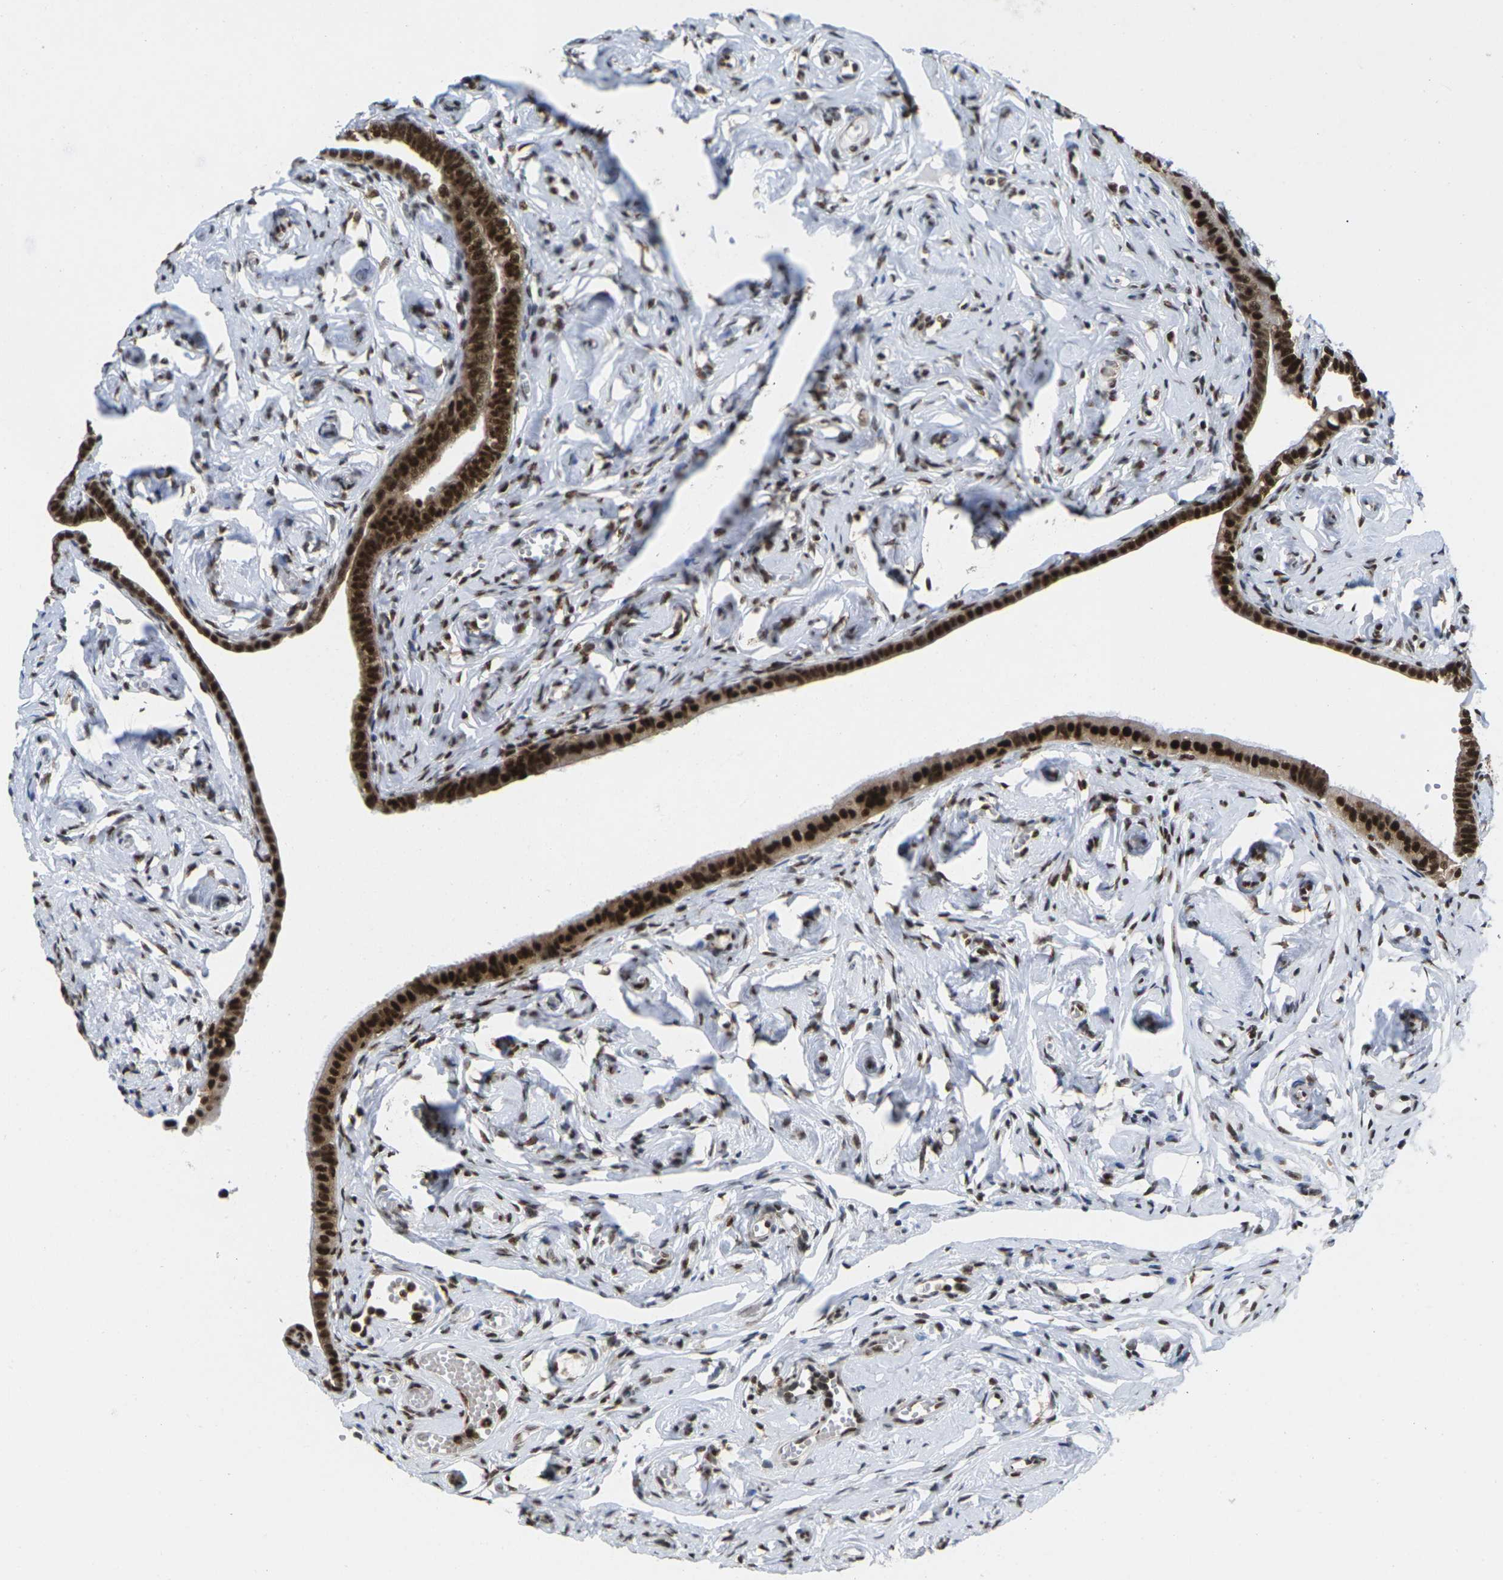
{"staining": {"intensity": "strong", "quantity": ">75%", "location": "cytoplasmic/membranous,nuclear"}, "tissue": "fallopian tube", "cell_type": "Glandular cells", "image_type": "normal", "snomed": [{"axis": "morphology", "description": "Normal tissue, NOS"}, {"axis": "topography", "description": "Fallopian tube"}], "caption": "Immunohistochemistry (IHC) of benign human fallopian tube shows high levels of strong cytoplasmic/membranous,nuclear positivity in about >75% of glandular cells. (brown staining indicates protein expression, while blue staining denotes nuclei).", "gene": "MAGOH", "patient": {"sex": "female", "age": 71}}